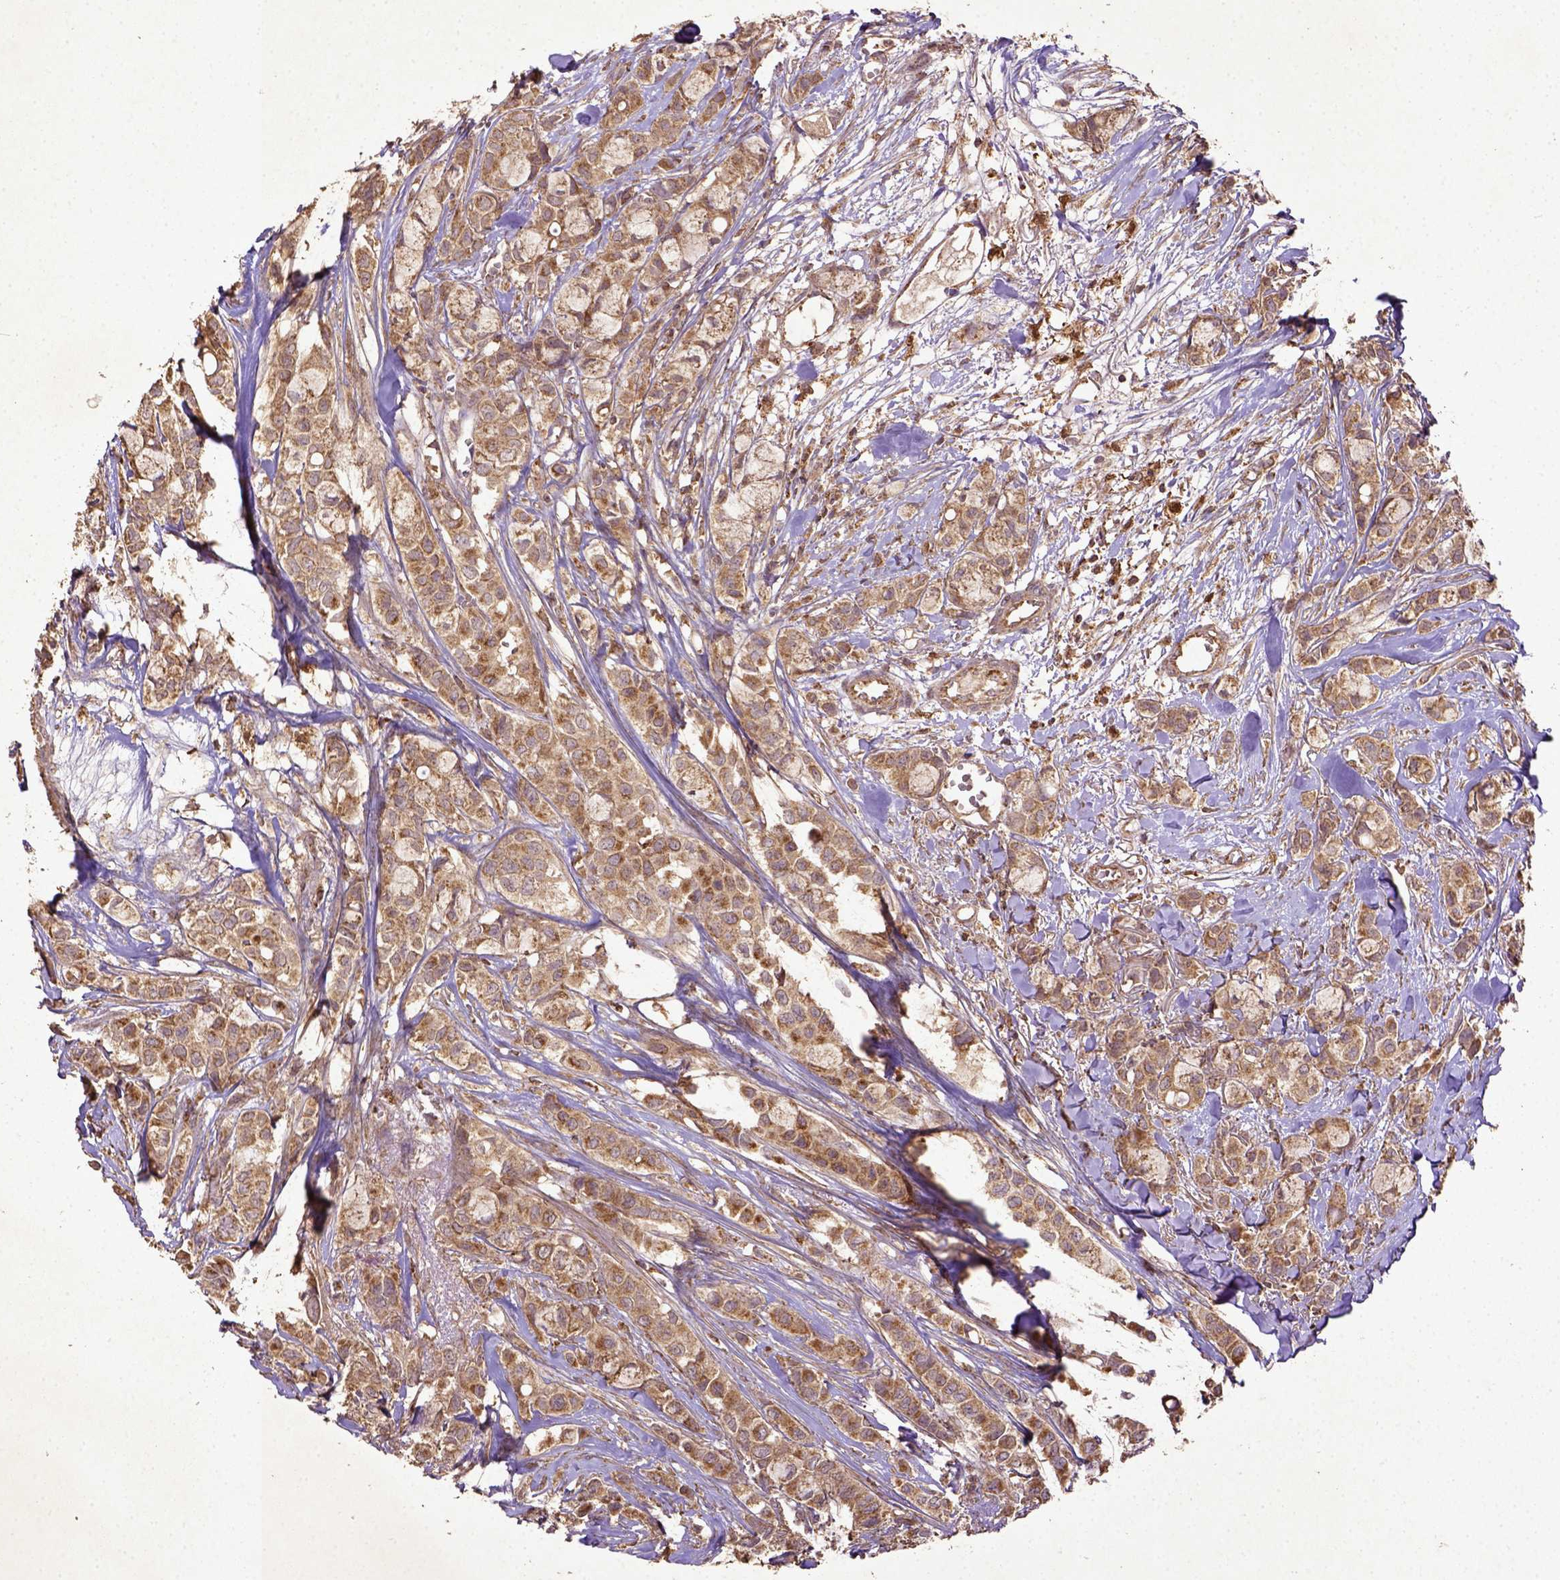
{"staining": {"intensity": "moderate", "quantity": ">75%", "location": "cytoplasmic/membranous"}, "tissue": "breast cancer", "cell_type": "Tumor cells", "image_type": "cancer", "snomed": [{"axis": "morphology", "description": "Duct carcinoma"}, {"axis": "topography", "description": "Breast"}], "caption": "Moderate cytoplasmic/membranous staining is seen in about >75% of tumor cells in breast cancer (invasive ductal carcinoma). (DAB = brown stain, brightfield microscopy at high magnification).", "gene": "MT-CO1", "patient": {"sex": "female", "age": 85}}